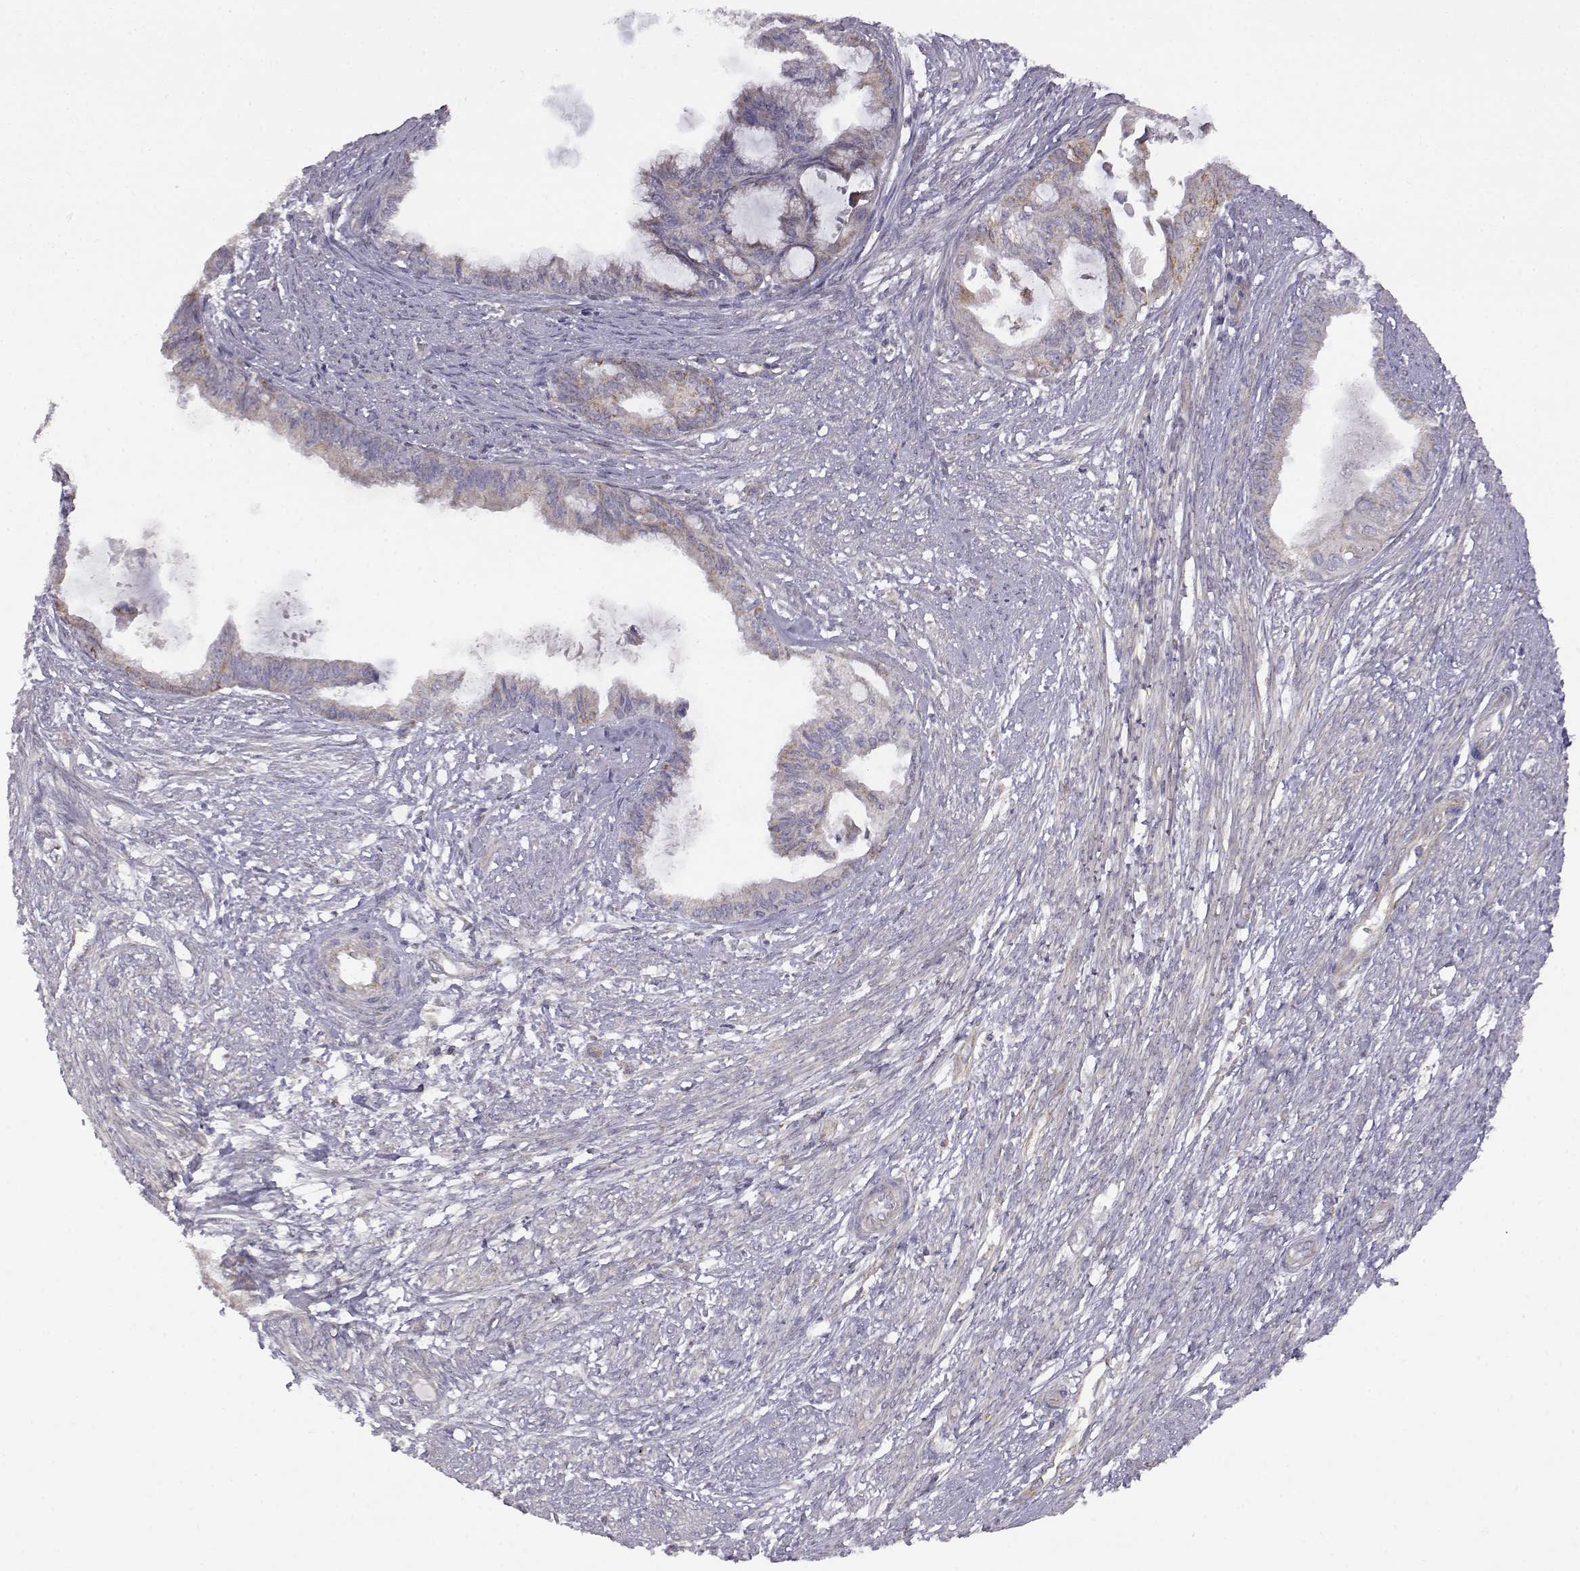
{"staining": {"intensity": "weak", "quantity": "<25%", "location": "cytoplasmic/membranous"}, "tissue": "endometrial cancer", "cell_type": "Tumor cells", "image_type": "cancer", "snomed": [{"axis": "morphology", "description": "Adenocarcinoma, NOS"}, {"axis": "topography", "description": "Endometrium"}], "caption": "An image of endometrial cancer stained for a protein demonstrates no brown staining in tumor cells.", "gene": "DDC", "patient": {"sex": "female", "age": 86}}